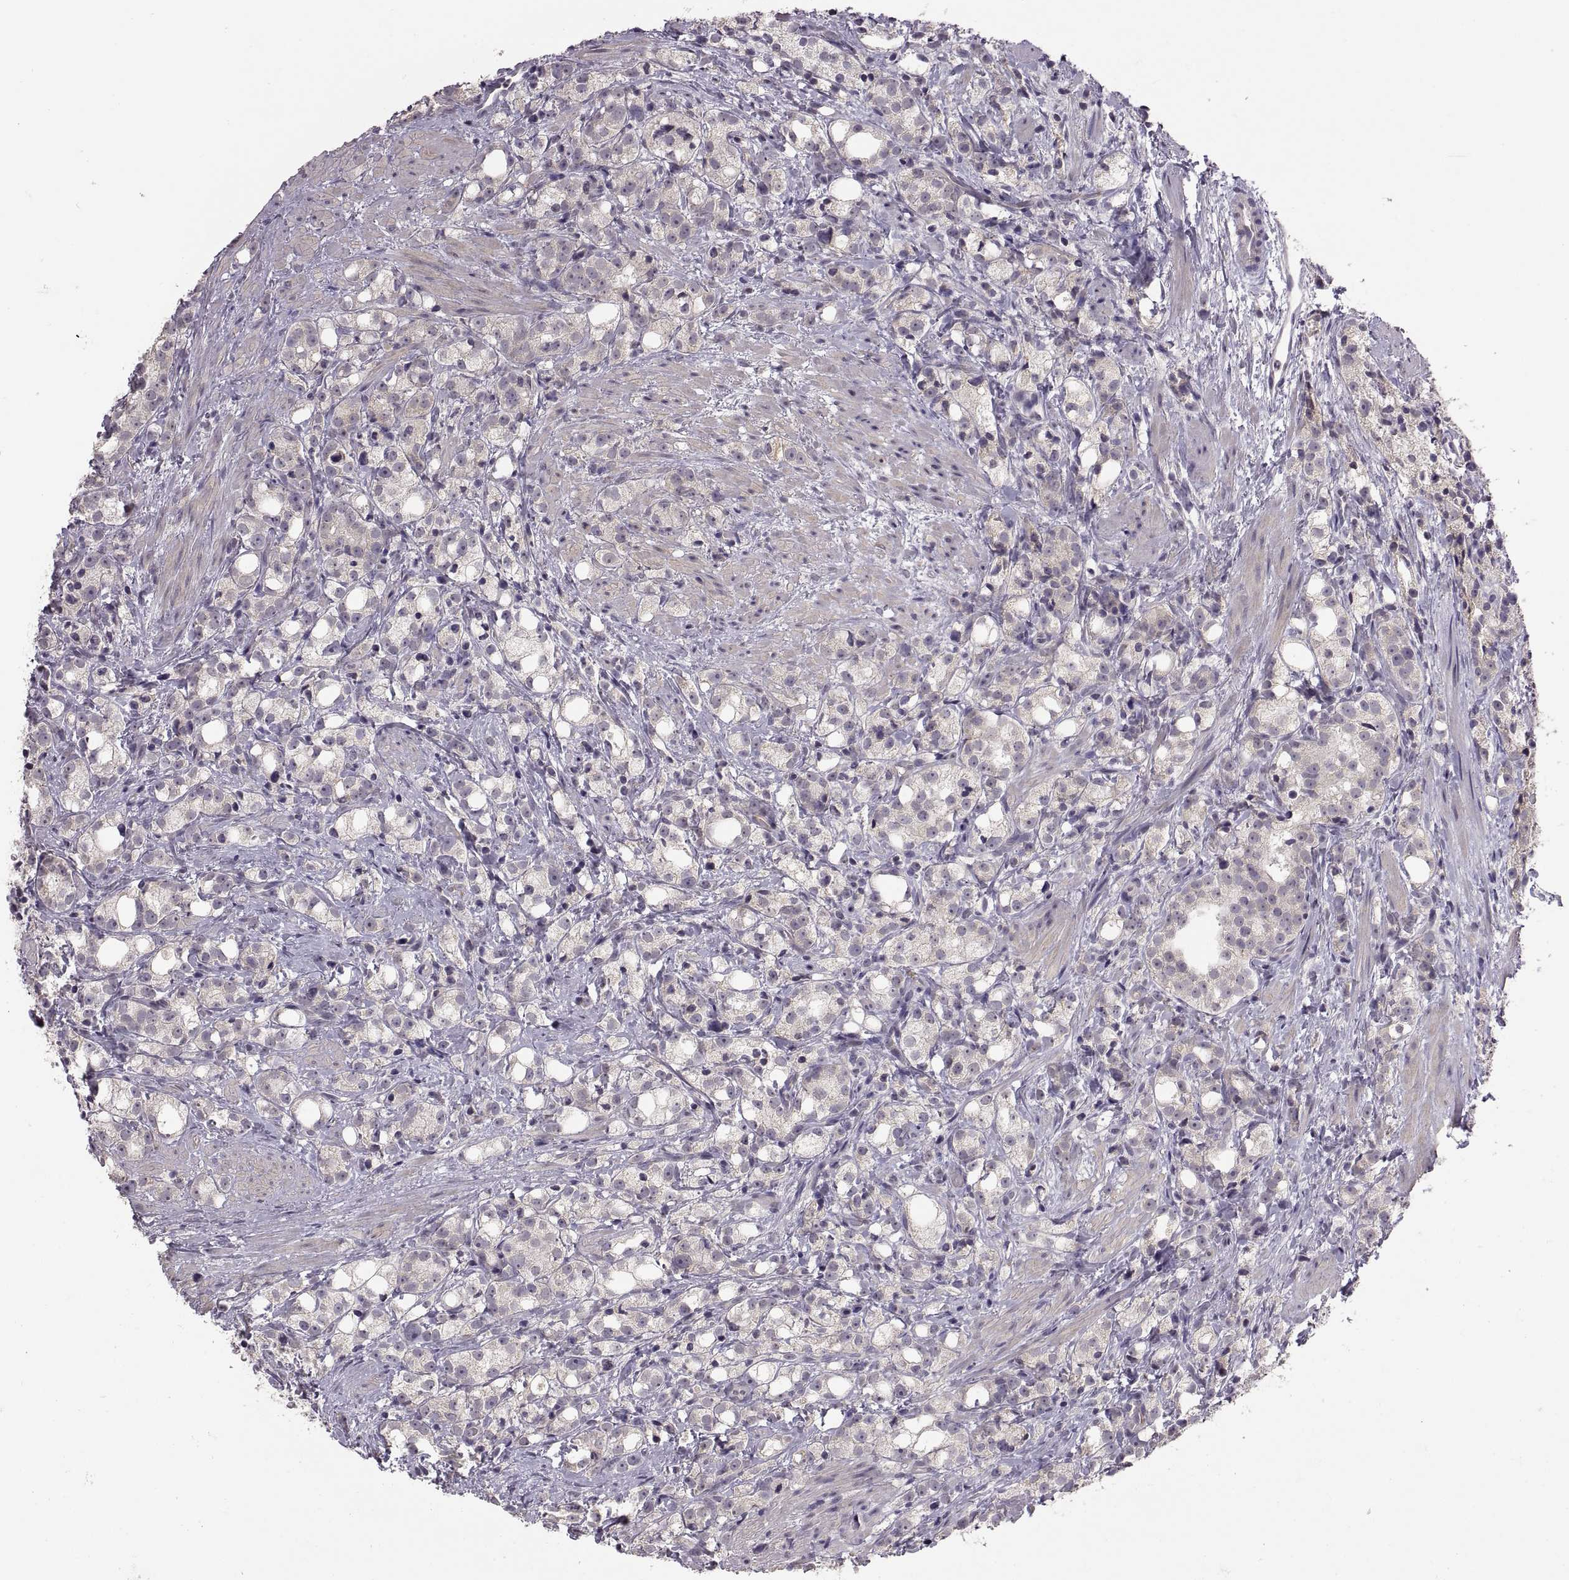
{"staining": {"intensity": "negative", "quantity": "none", "location": "none"}, "tissue": "prostate cancer", "cell_type": "Tumor cells", "image_type": "cancer", "snomed": [{"axis": "morphology", "description": "Adenocarcinoma, High grade"}, {"axis": "topography", "description": "Prostate"}], "caption": "An immunohistochemistry (IHC) photomicrograph of prostate high-grade adenocarcinoma is shown. There is no staining in tumor cells of prostate high-grade adenocarcinoma. Brightfield microscopy of IHC stained with DAB (3,3'-diaminobenzidine) (brown) and hematoxylin (blue), captured at high magnification.", "gene": "HMGCR", "patient": {"sex": "male", "age": 53}}